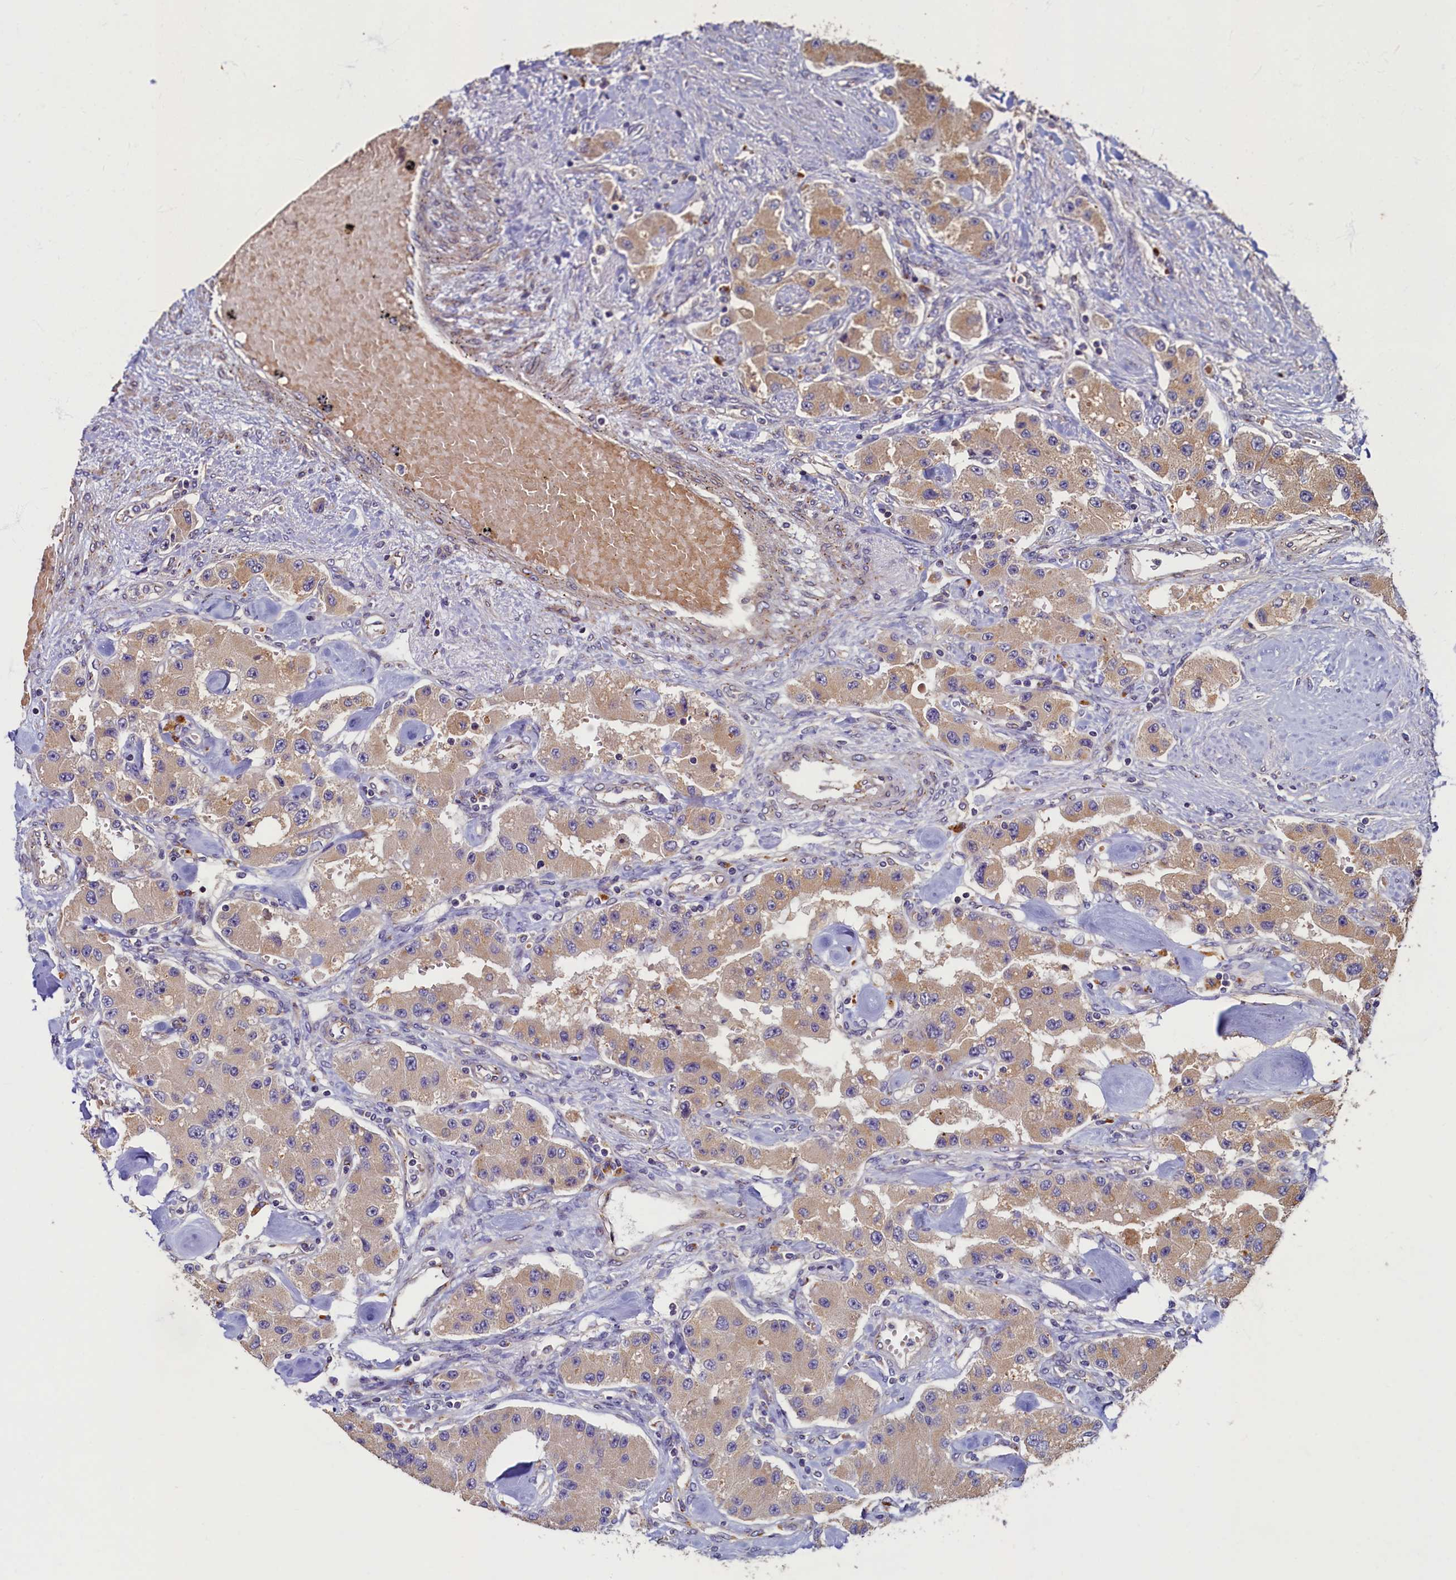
{"staining": {"intensity": "weak", "quantity": ">75%", "location": "cytoplasmic/membranous"}, "tissue": "carcinoid", "cell_type": "Tumor cells", "image_type": "cancer", "snomed": [{"axis": "morphology", "description": "Carcinoid, malignant, NOS"}, {"axis": "topography", "description": "Pancreas"}], "caption": "The image demonstrates a brown stain indicating the presence of a protein in the cytoplasmic/membranous of tumor cells in carcinoid.", "gene": "TMEM181", "patient": {"sex": "male", "age": 41}}